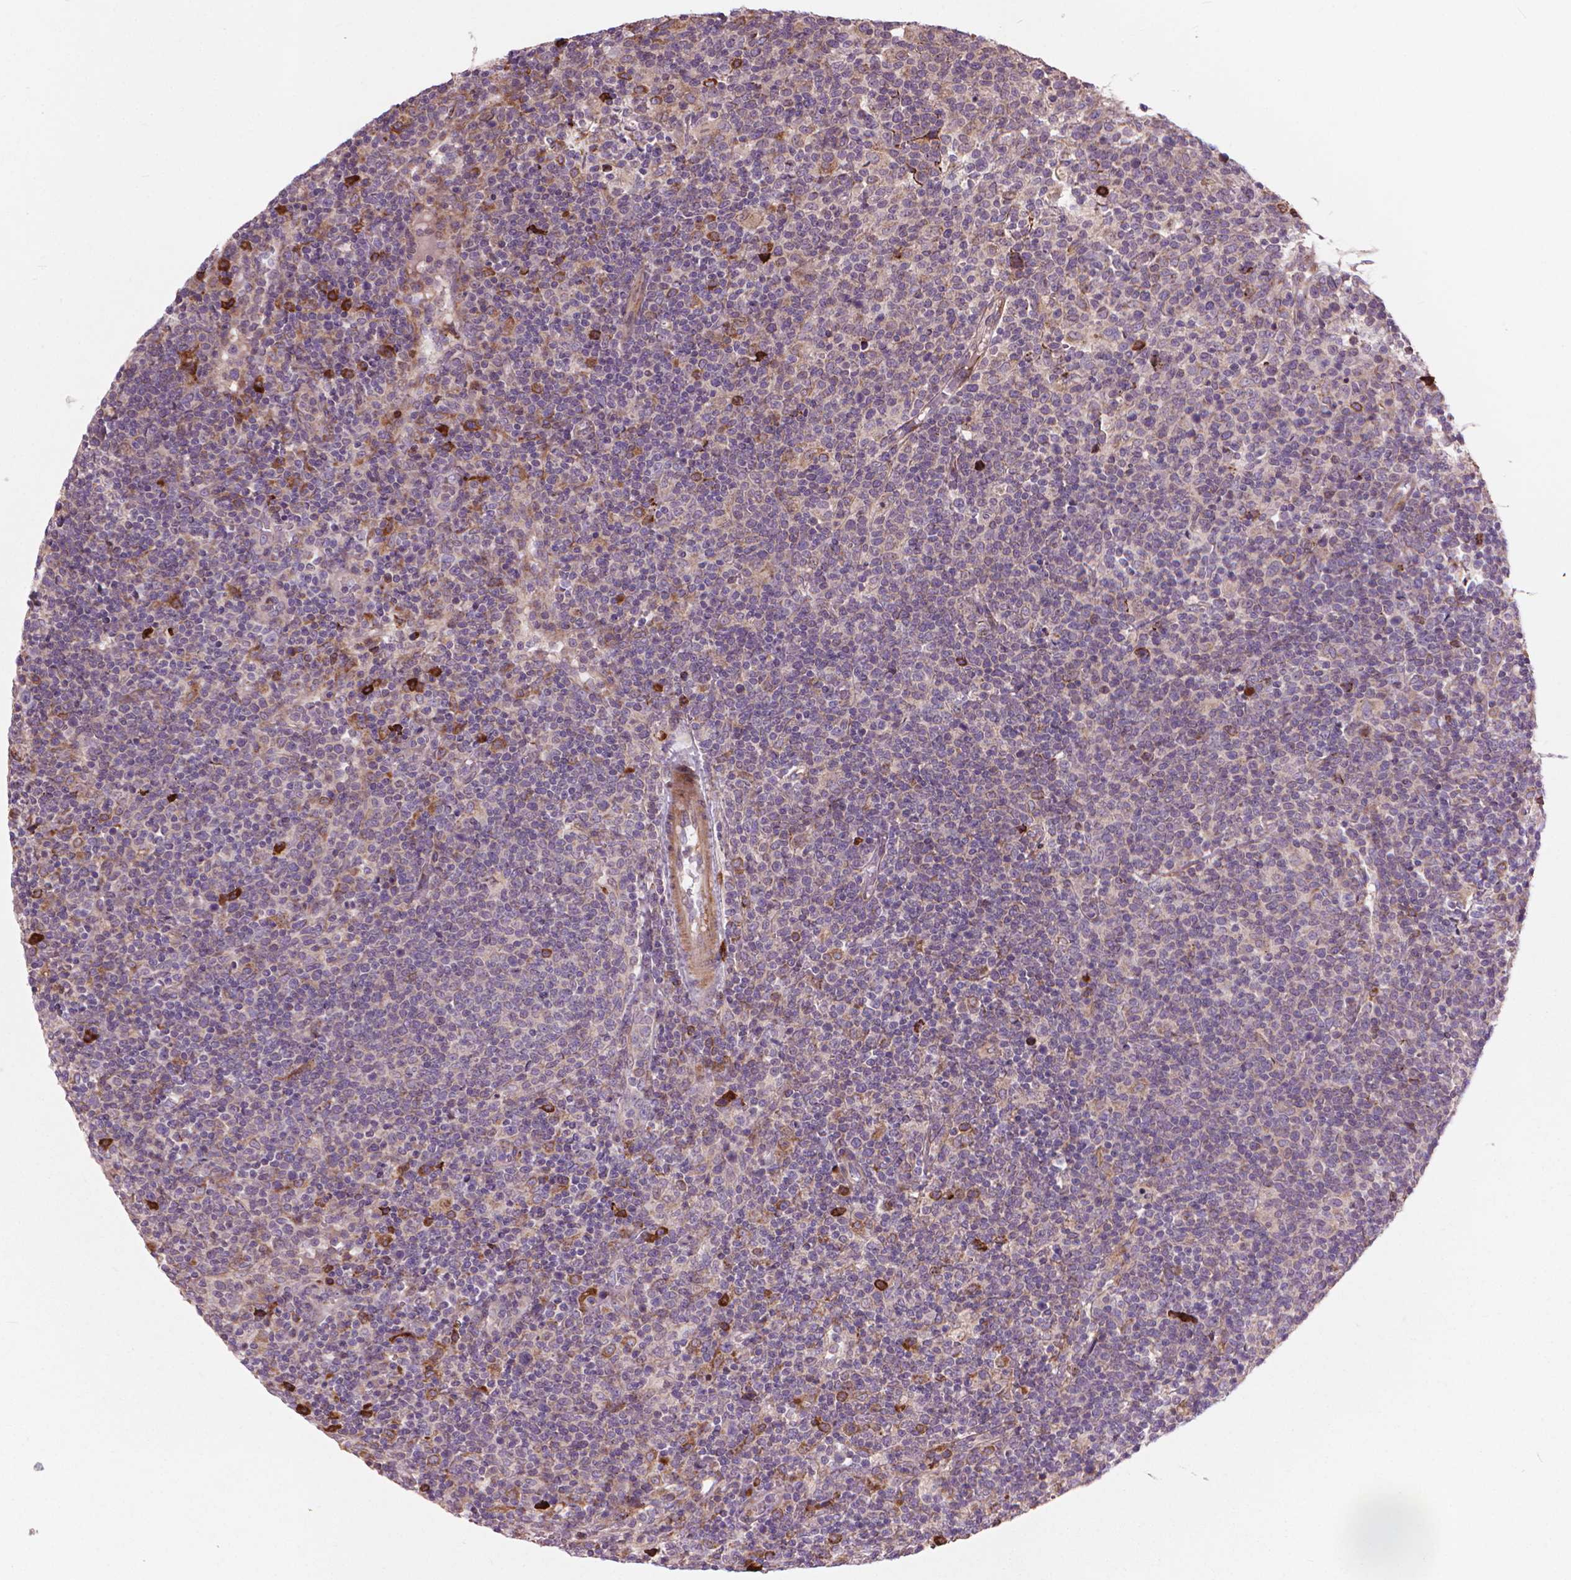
{"staining": {"intensity": "negative", "quantity": "none", "location": "none"}, "tissue": "lymphoma", "cell_type": "Tumor cells", "image_type": "cancer", "snomed": [{"axis": "morphology", "description": "Malignant lymphoma, non-Hodgkin's type, High grade"}, {"axis": "topography", "description": "Lymph node"}], "caption": "An image of high-grade malignant lymphoma, non-Hodgkin's type stained for a protein displays no brown staining in tumor cells.", "gene": "MYH14", "patient": {"sex": "male", "age": 61}}